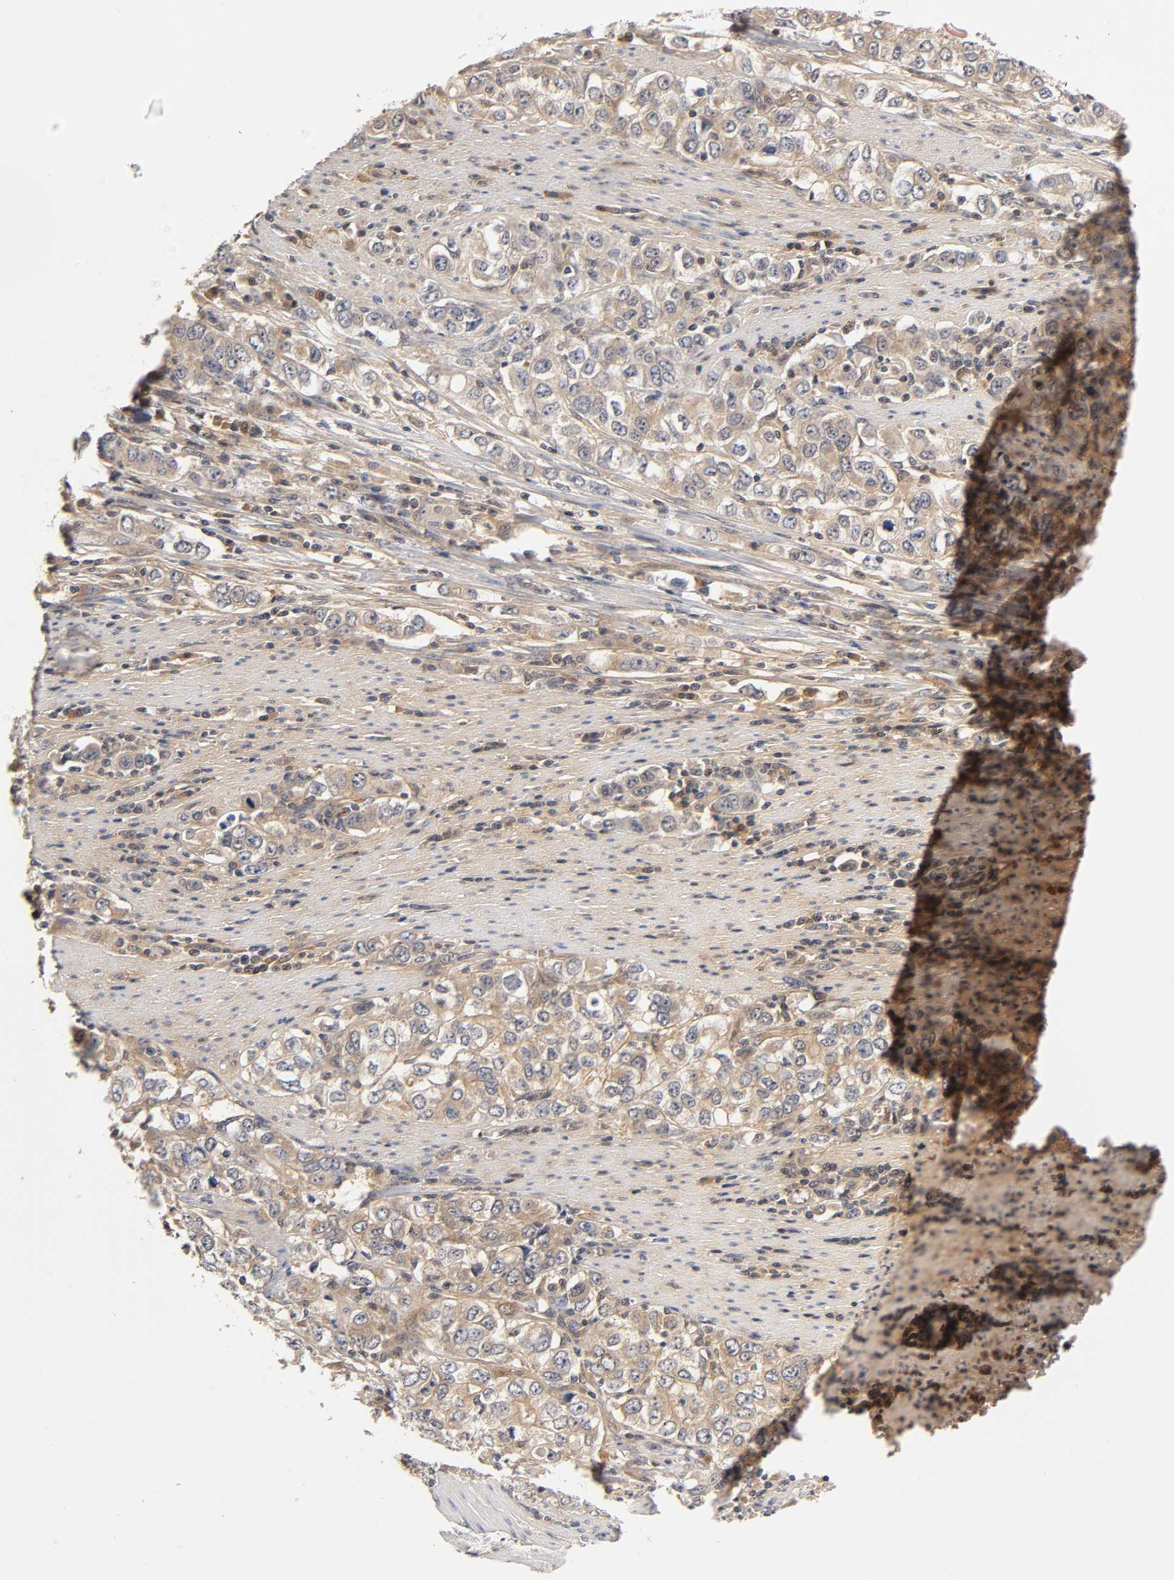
{"staining": {"intensity": "weak", "quantity": ">75%", "location": "cytoplasmic/membranous"}, "tissue": "stomach cancer", "cell_type": "Tumor cells", "image_type": "cancer", "snomed": [{"axis": "morphology", "description": "Adenocarcinoma, NOS"}, {"axis": "topography", "description": "Stomach, lower"}], "caption": "Approximately >75% of tumor cells in human stomach adenocarcinoma demonstrate weak cytoplasmic/membranous protein staining as visualized by brown immunohistochemical staining.", "gene": "PDE5A", "patient": {"sex": "female", "age": 72}}